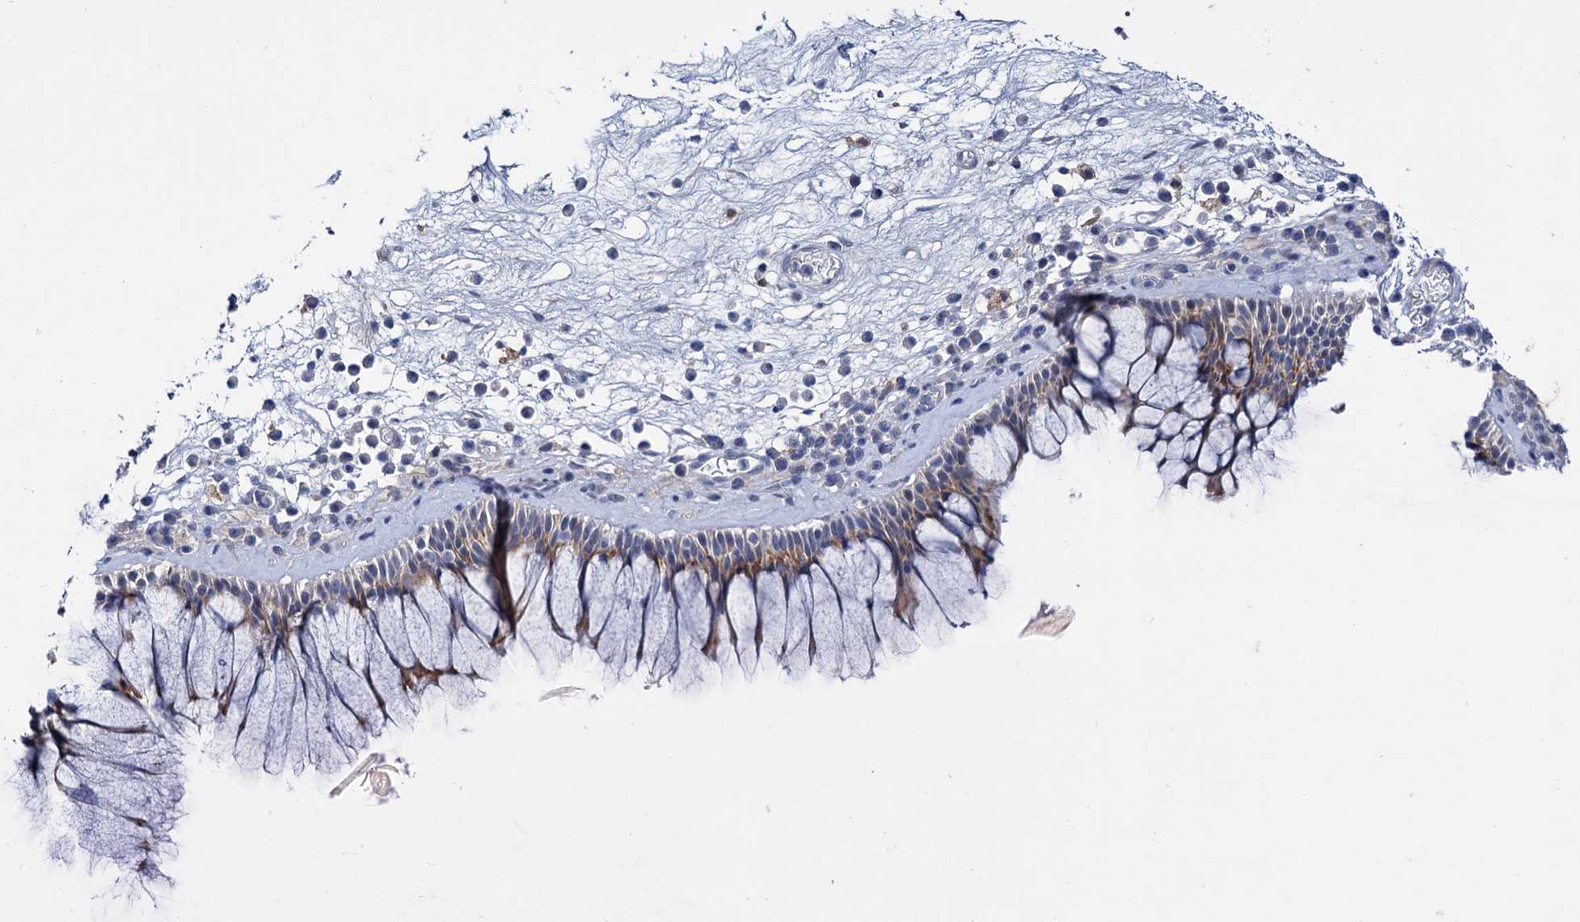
{"staining": {"intensity": "moderate", "quantity": "25%-75%", "location": "cytoplasmic/membranous"}, "tissue": "nasopharynx", "cell_type": "Respiratory epithelial cells", "image_type": "normal", "snomed": [{"axis": "morphology", "description": "Normal tissue, NOS"}, {"axis": "morphology", "description": "Inflammation, NOS"}, {"axis": "topography", "description": "Nasopharynx"}], "caption": "Respiratory epithelial cells display medium levels of moderate cytoplasmic/membranous expression in about 25%-75% of cells in unremarkable human nasopharynx.", "gene": "MID1IP1", "patient": {"sex": "male", "age": 70}}